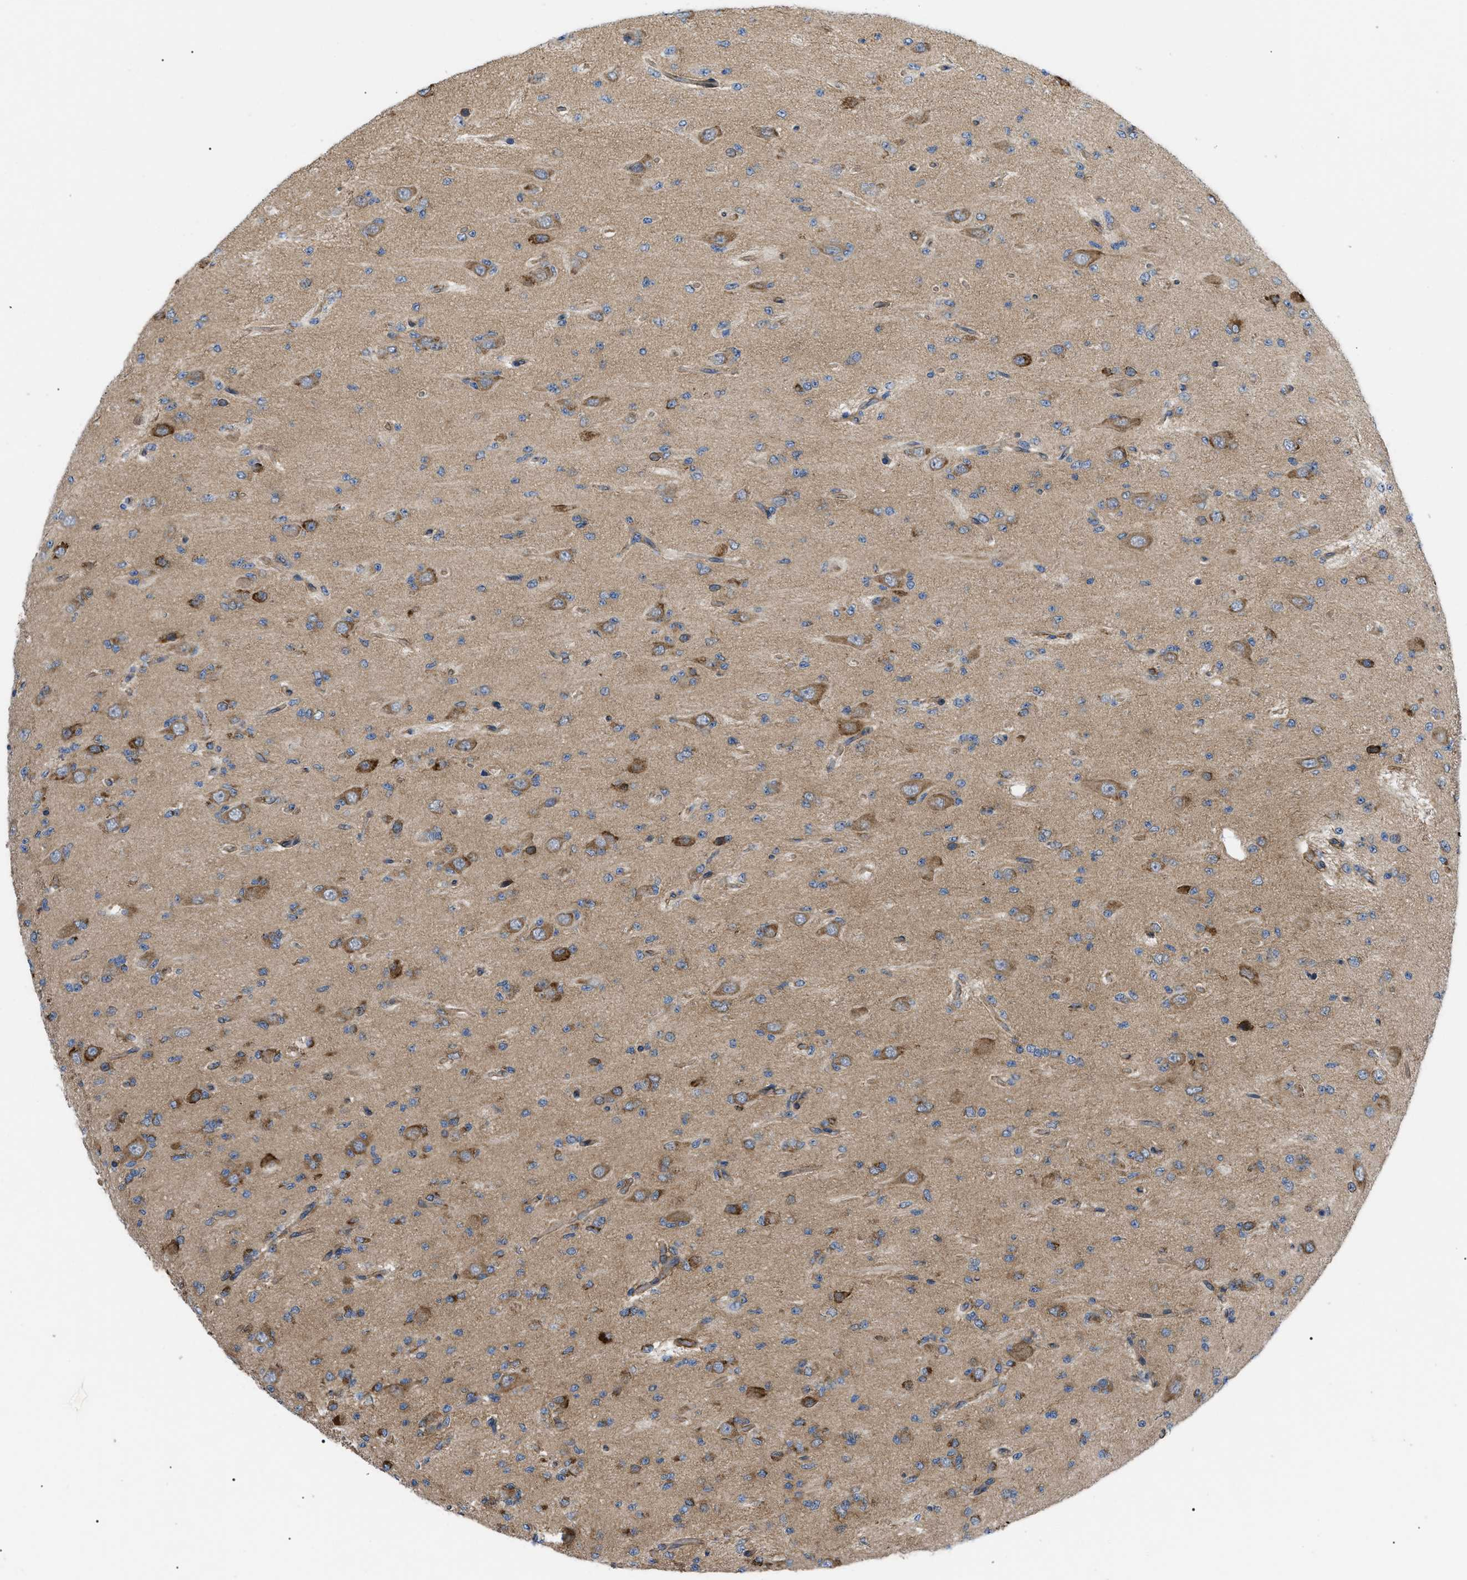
{"staining": {"intensity": "moderate", "quantity": "25%-75%", "location": "cytoplasmic/membranous"}, "tissue": "glioma", "cell_type": "Tumor cells", "image_type": "cancer", "snomed": [{"axis": "morphology", "description": "Glioma, malignant, Low grade"}, {"axis": "topography", "description": "Brain"}], "caption": "Glioma was stained to show a protein in brown. There is medium levels of moderate cytoplasmic/membranous expression in about 25%-75% of tumor cells.", "gene": "MYO10", "patient": {"sex": "male", "age": 38}}